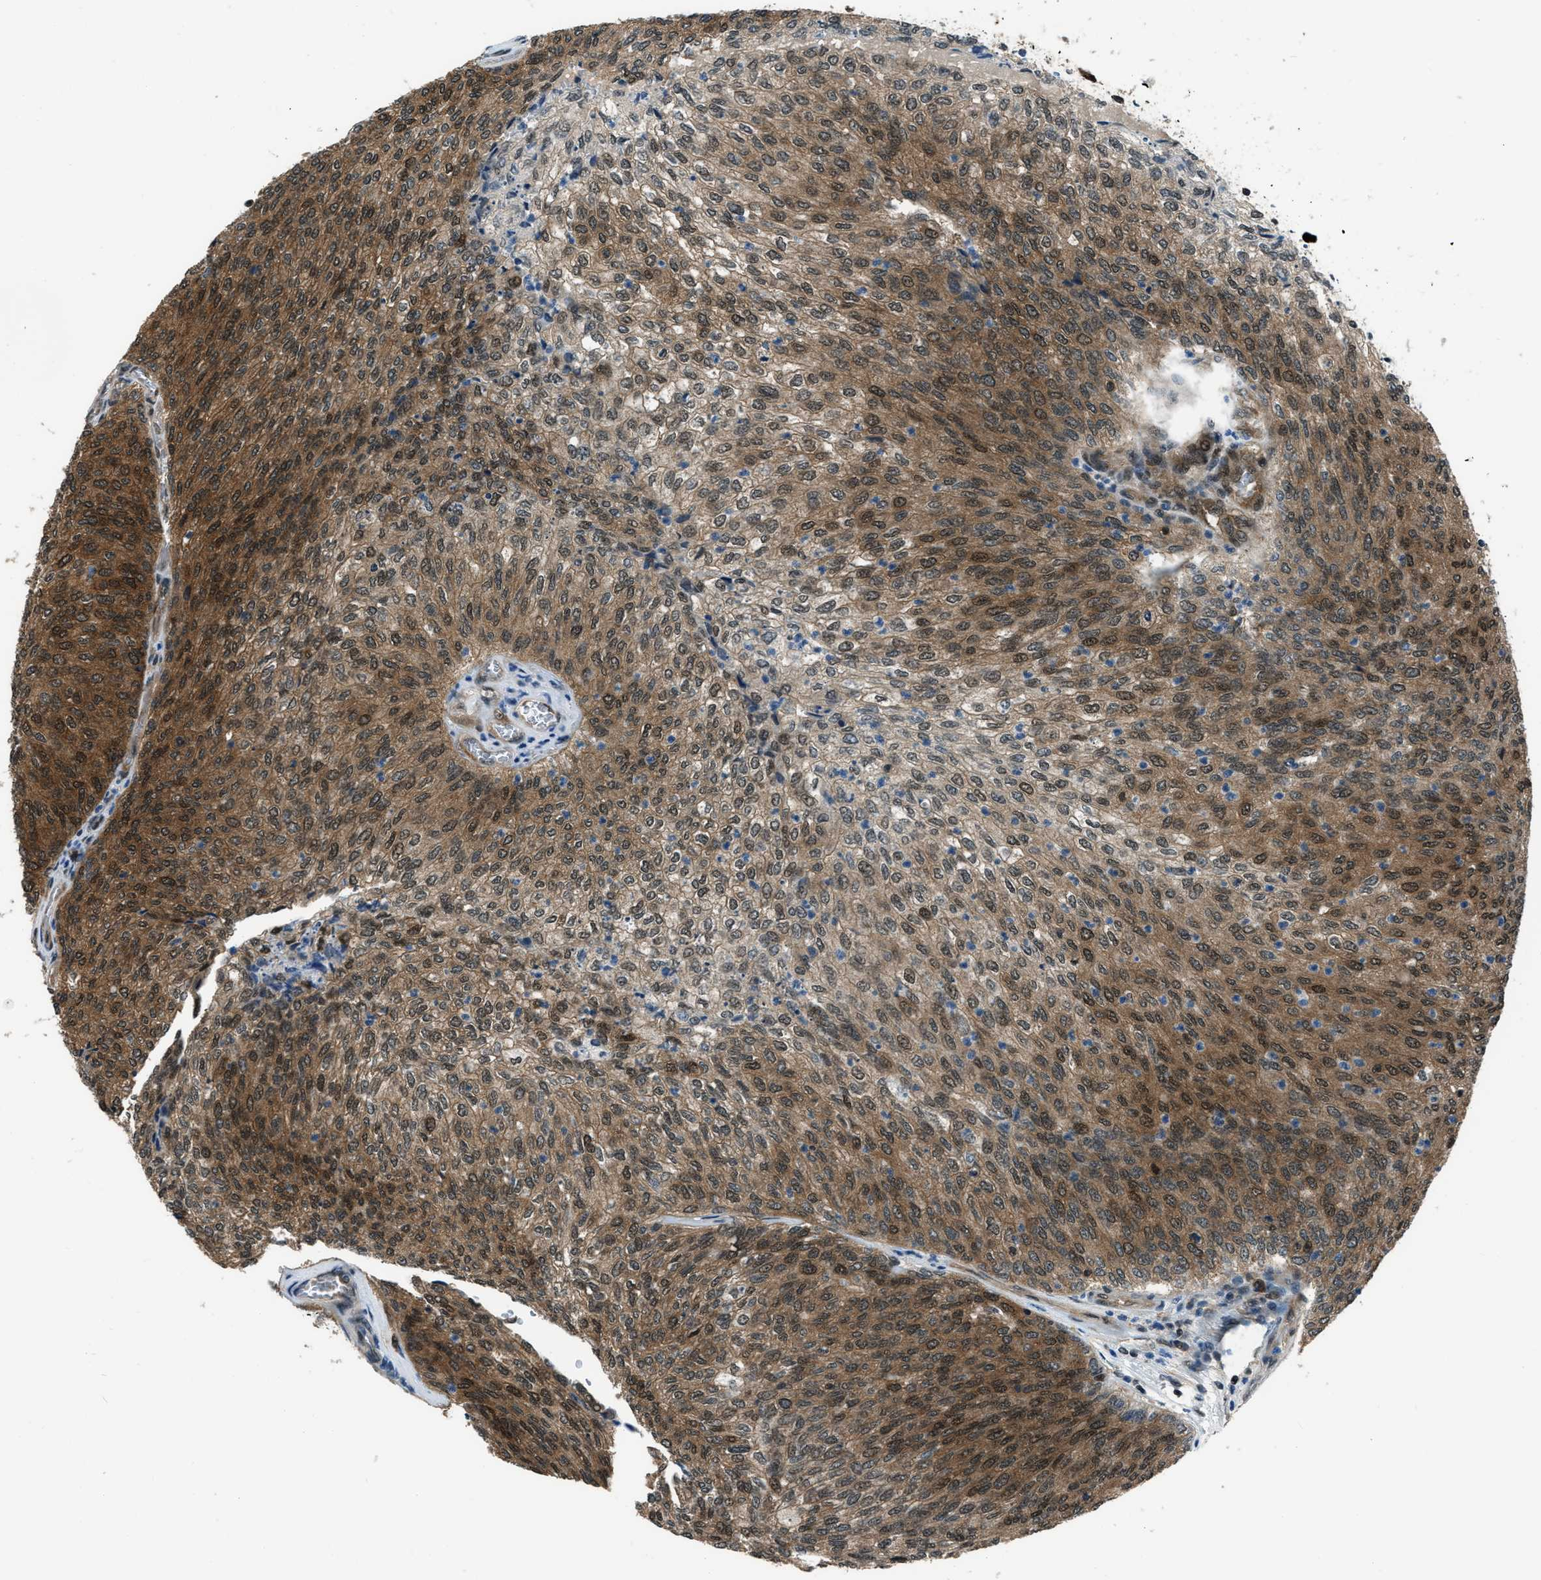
{"staining": {"intensity": "moderate", "quantity": ">75%", "location": "cytoplasmic/membranous,nuclear"}, "tissue": "urothelial cancer", "cell_type": "Tumor cells", "image_type": "cancer", "snomed": [{"axis": "morphology", "description": "Urothelial carcinoma, Low grade"}, {"axis": "topography", "description": "Urinary bladder"}], "caption": "The histopathology image shows a brown stain indicating the presence of a protein in the cytoplasmic/membranous and nuclear of tumor cells in low-grade urothelial carcinoma.", "gene": "NUDCD3", "patient": {"sex": "female", "age": 79}}